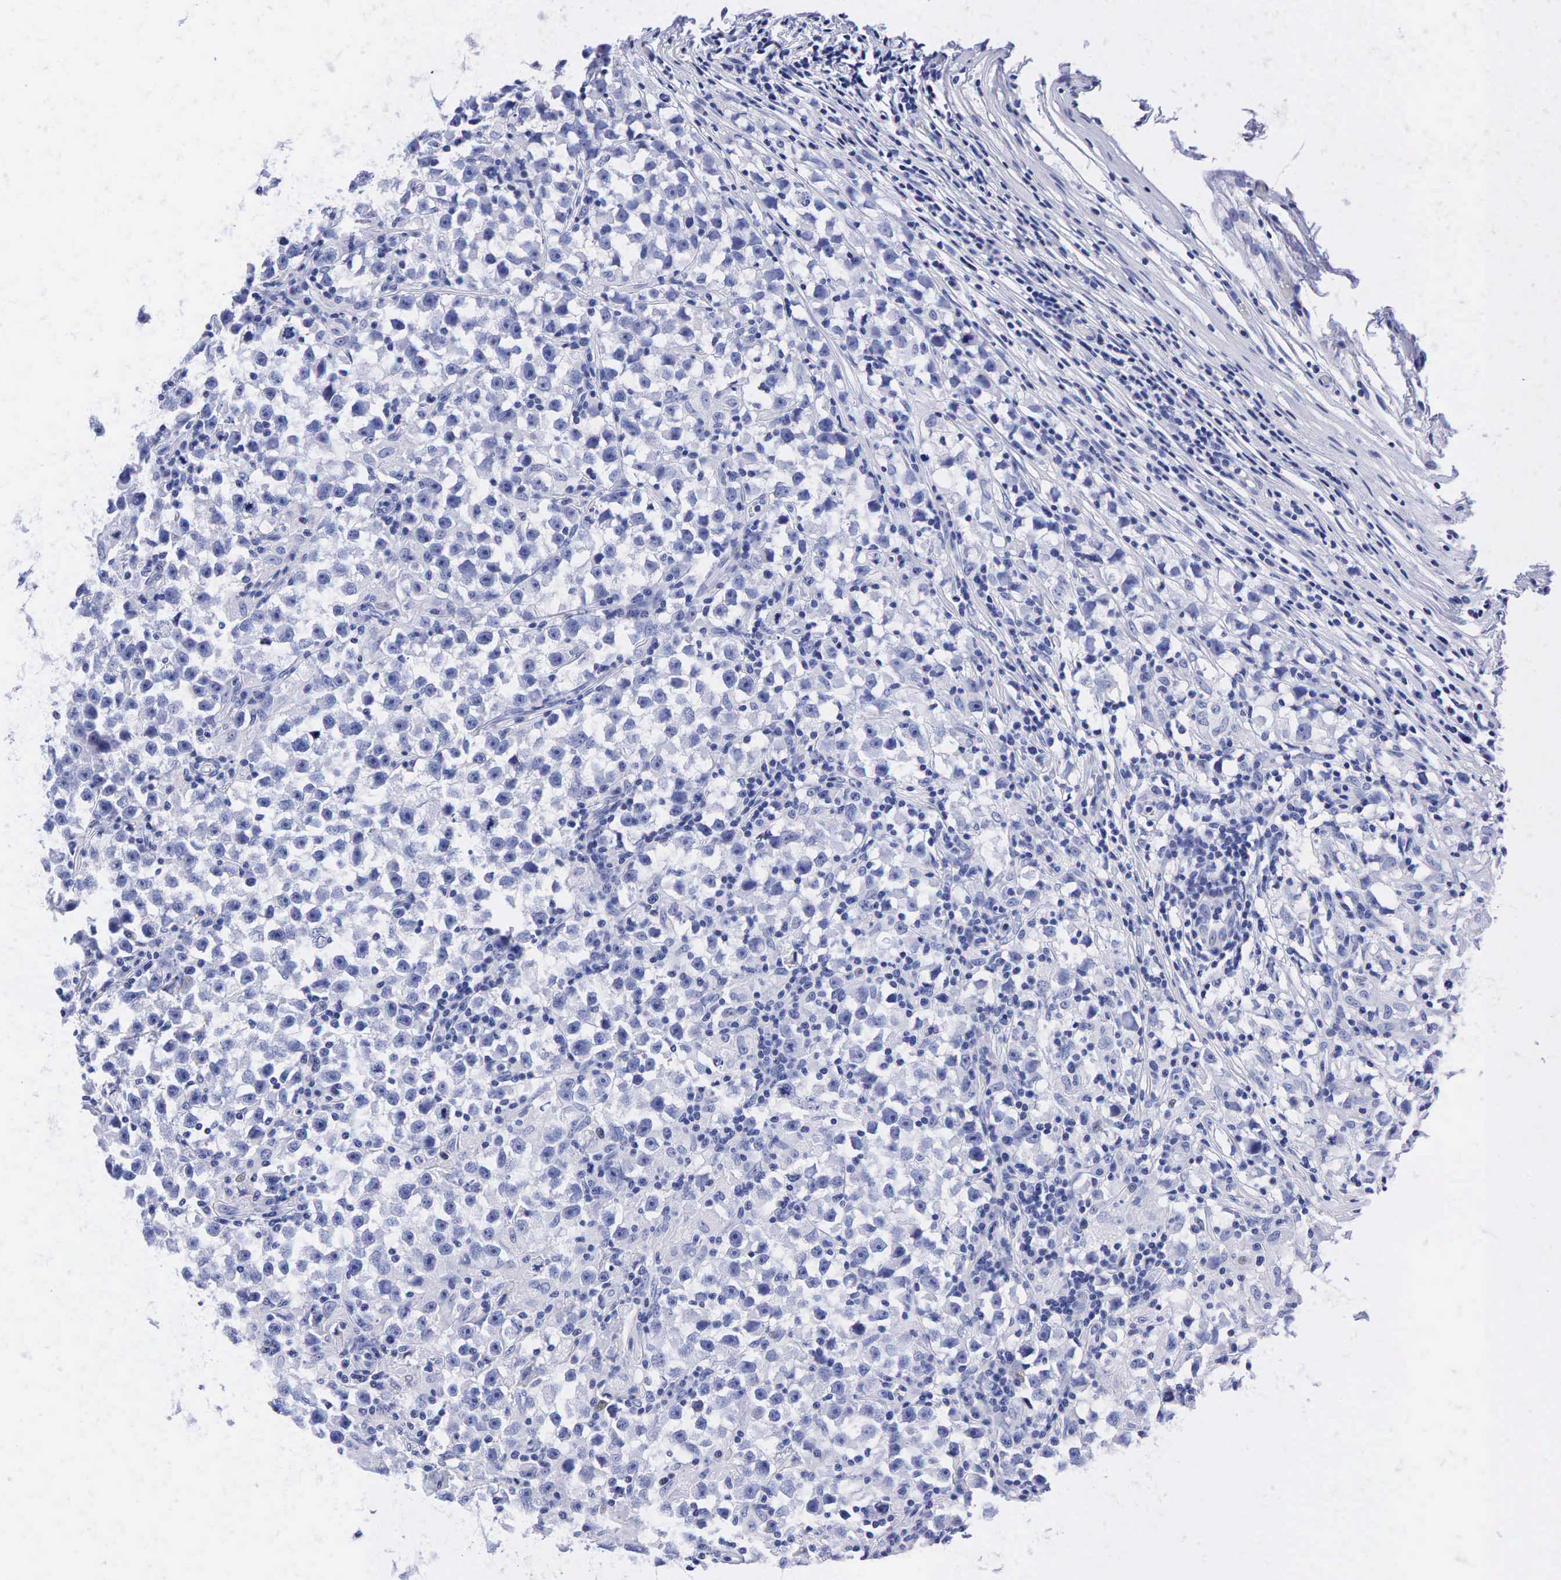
{"staining": {"intensity": "negative", "quantity": "none", "location": "none"}, "tissue": "testis cancer", "cell_type": "Tumor cells", "image_type": "cancer", "snomed": [{"axis": "morphology", "description": "Seminoma, NOS"}, {"axis": "topography", "description": "Testis"}], "caption": "The photomicrograph demonstrates no staining of tumor cells in seminoma (testis).", "gene": "PTH", "patient": {"sex": "male", "age": 33}}